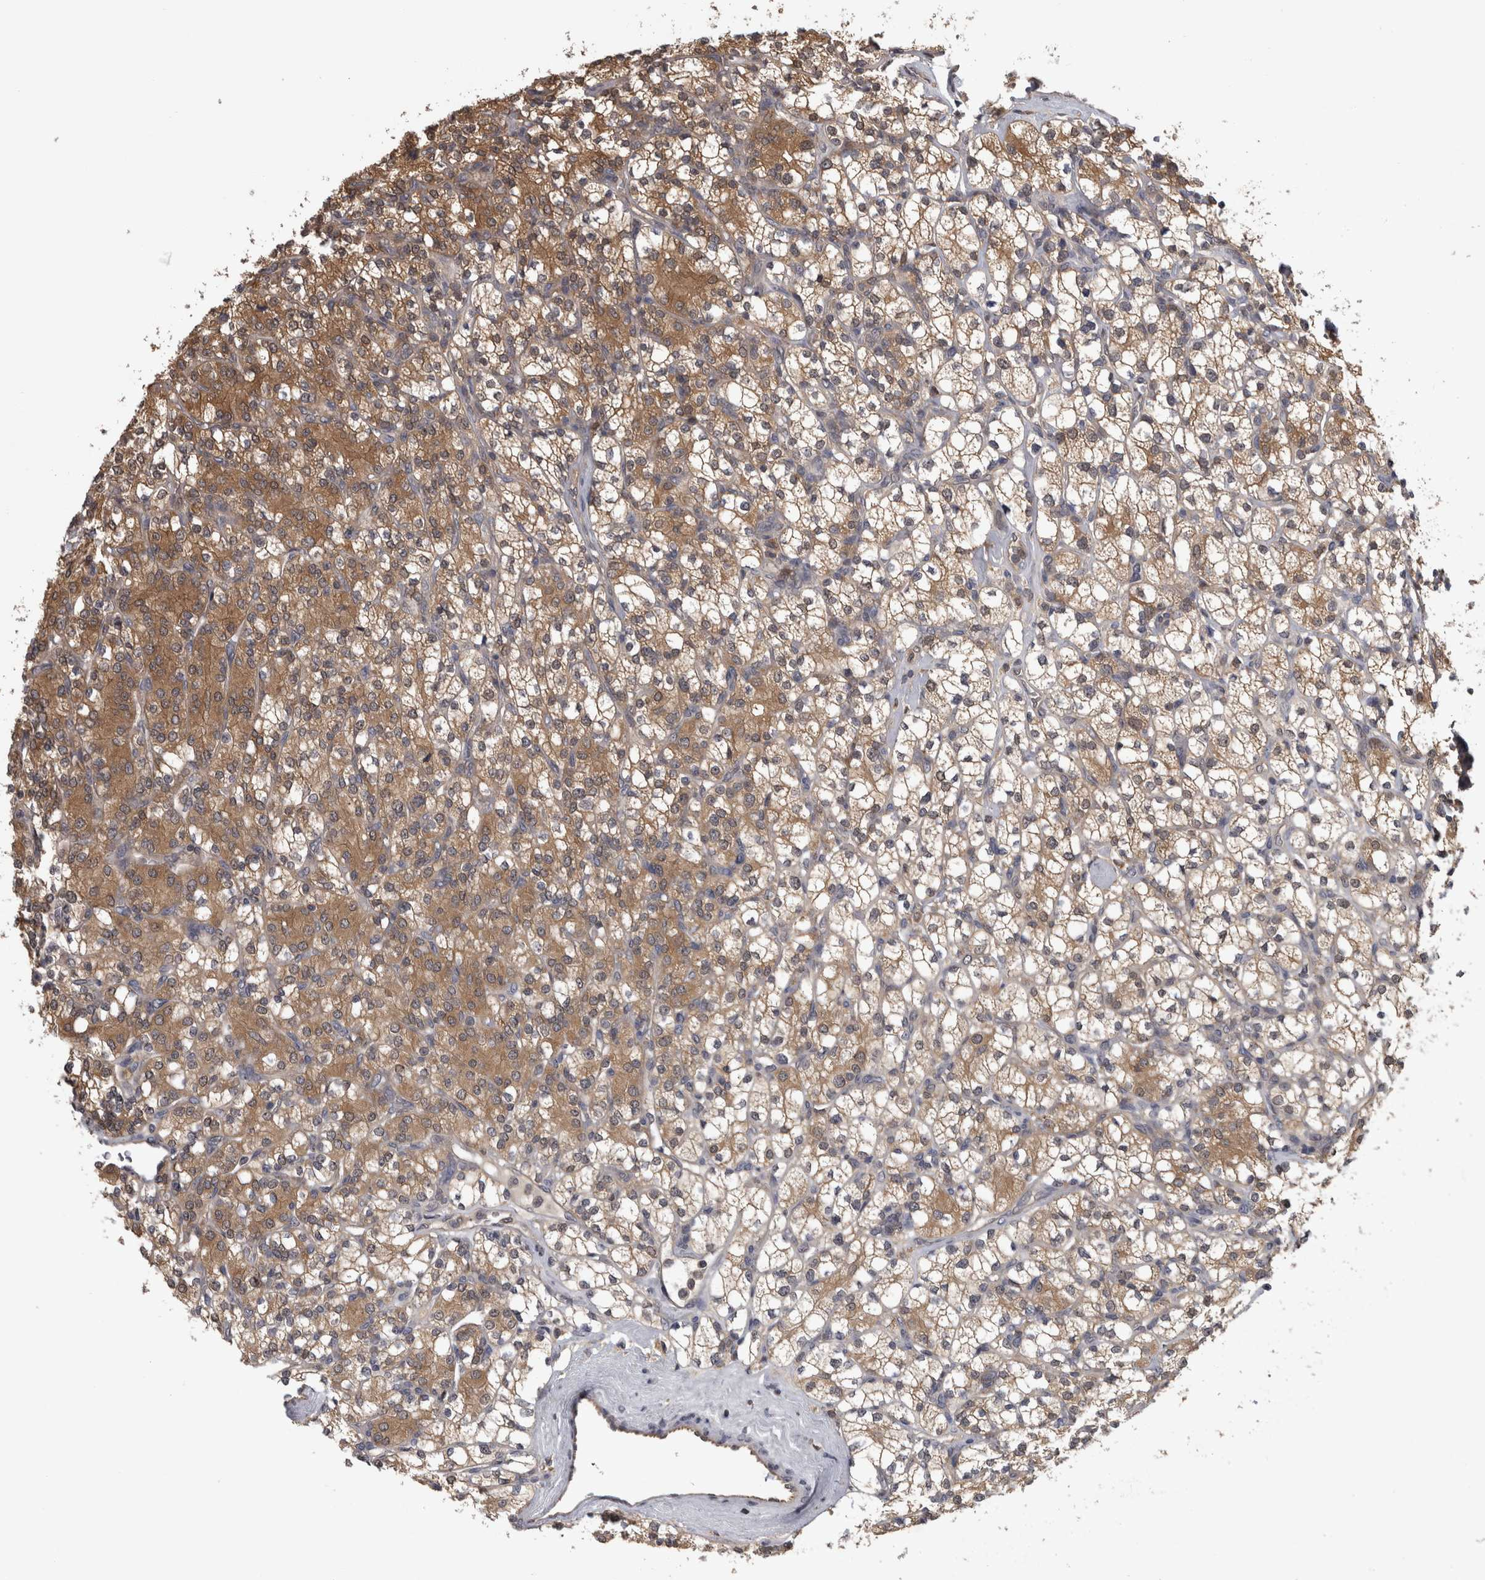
{"staining": {"intensity": "moderate", "quantity": "25%-75%", "location": "cytoplasmic/membranous"}, "tissue": "renal cancer", "cell_type": "Tumor cells", "image_type": "cancer", "snomed": [{"axis": "morphology", "description": "Adenocarcinoma, NOS"}, {"axis": "topography", "description": "Kidney"}], "caption": "Protein staining of renal adenocarcinoma tissue displays moderate cytoplasmic/membranous expression in approximately 25%-75% of tumor cells. The staining was performed using DAB (3,3'-diaminobenzidine) to visualize the protein expression in brown, while the nuclei were stained in blue with hematoxylin (Magnification: 20x).", "gene": "APRT", "patient": {"sex": "male", "age": 77}}